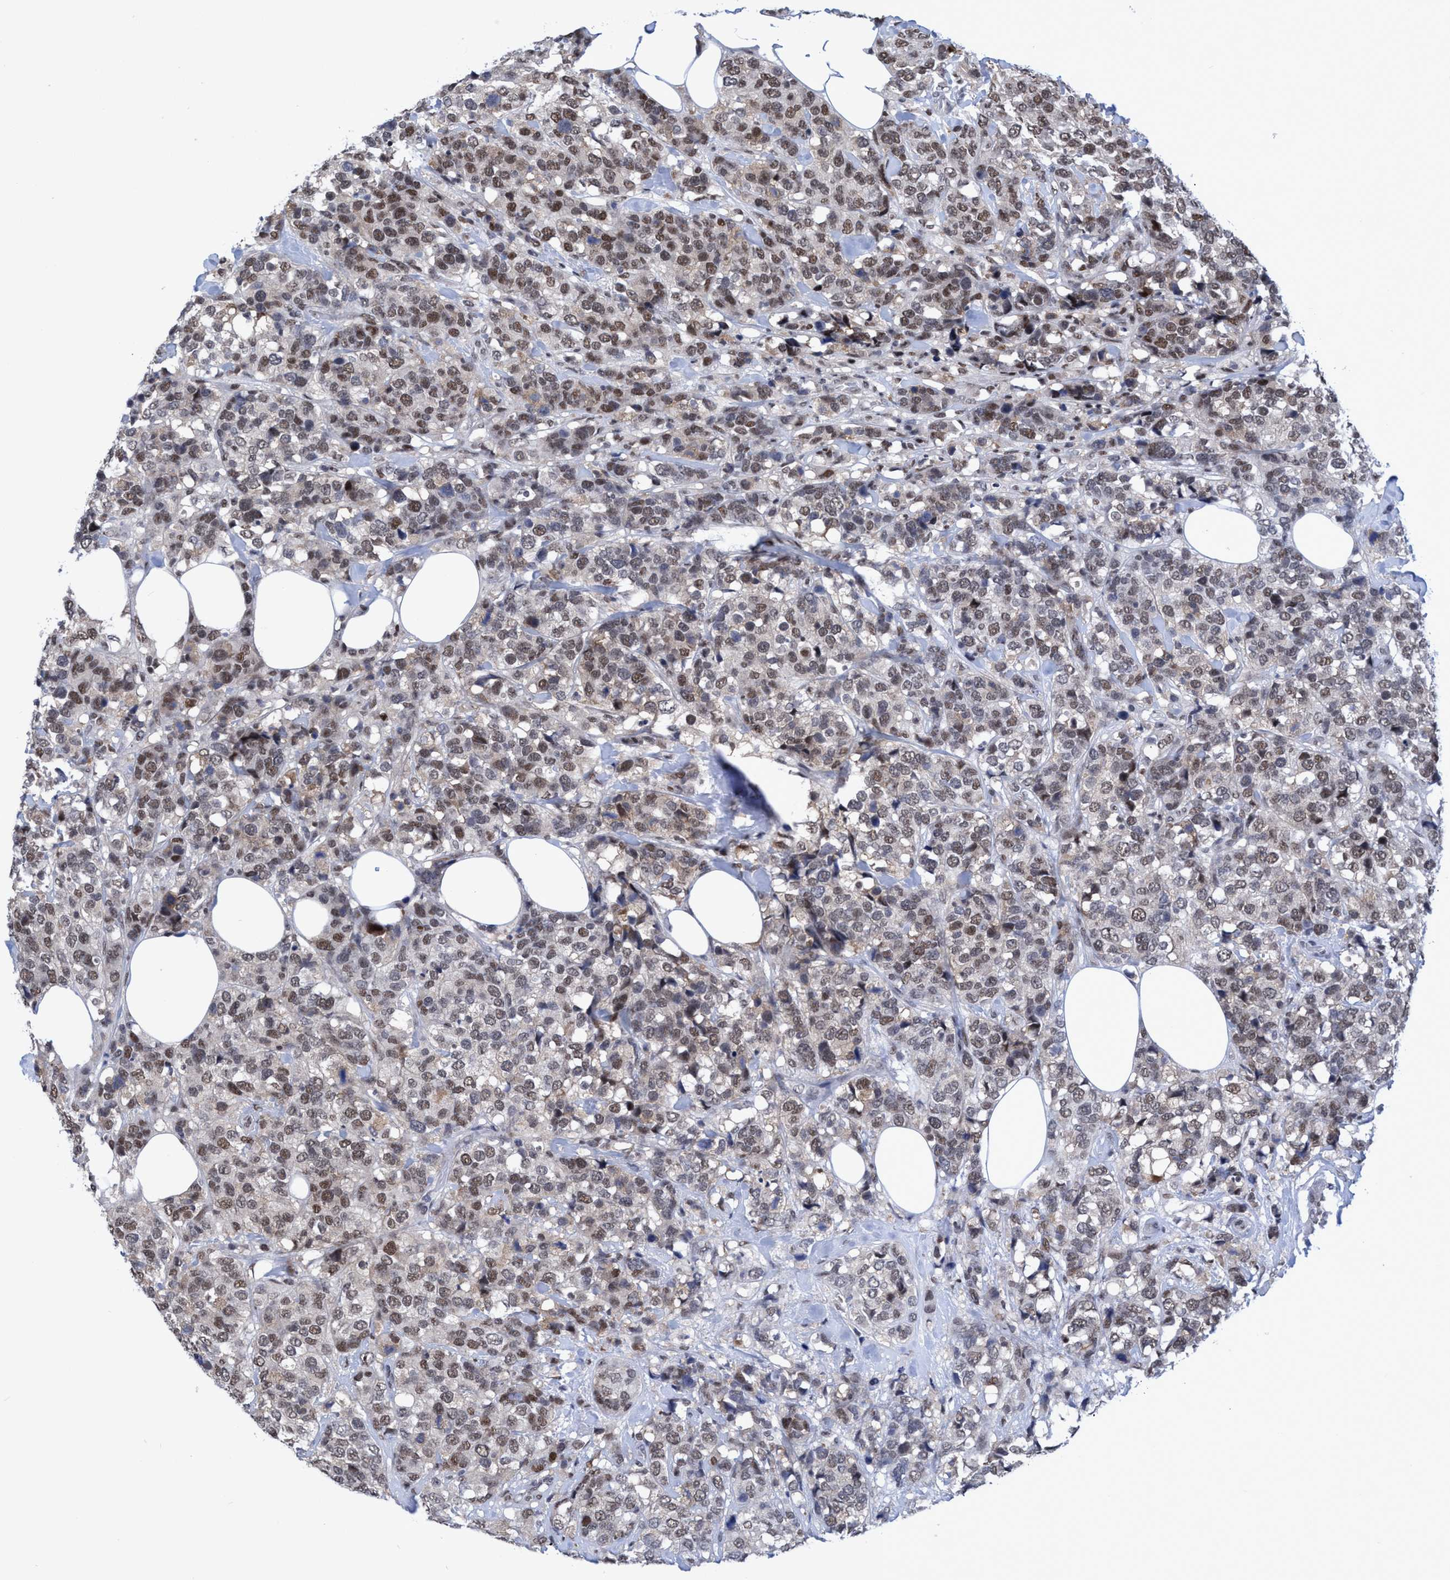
{"staining": {"intensity": "moderate", "quantity": "25%-75%", "location": "nuclear"}, "tissue": "breast cancer", "cell_type": "Tumor cells", "image_type": "cancer", "snomed": [{"axis": "morphology", "description": "Lobular carcinoma"}, {"axis": "topography", "description": "Breast"}], "caption": "Protein staining displays moderate nuclear staining in approximately 25%-75% of tumor cells in lobular carcinoma (breast).", "gene": "C9orf78", "patient": {"sex": "female", "age": 59}}